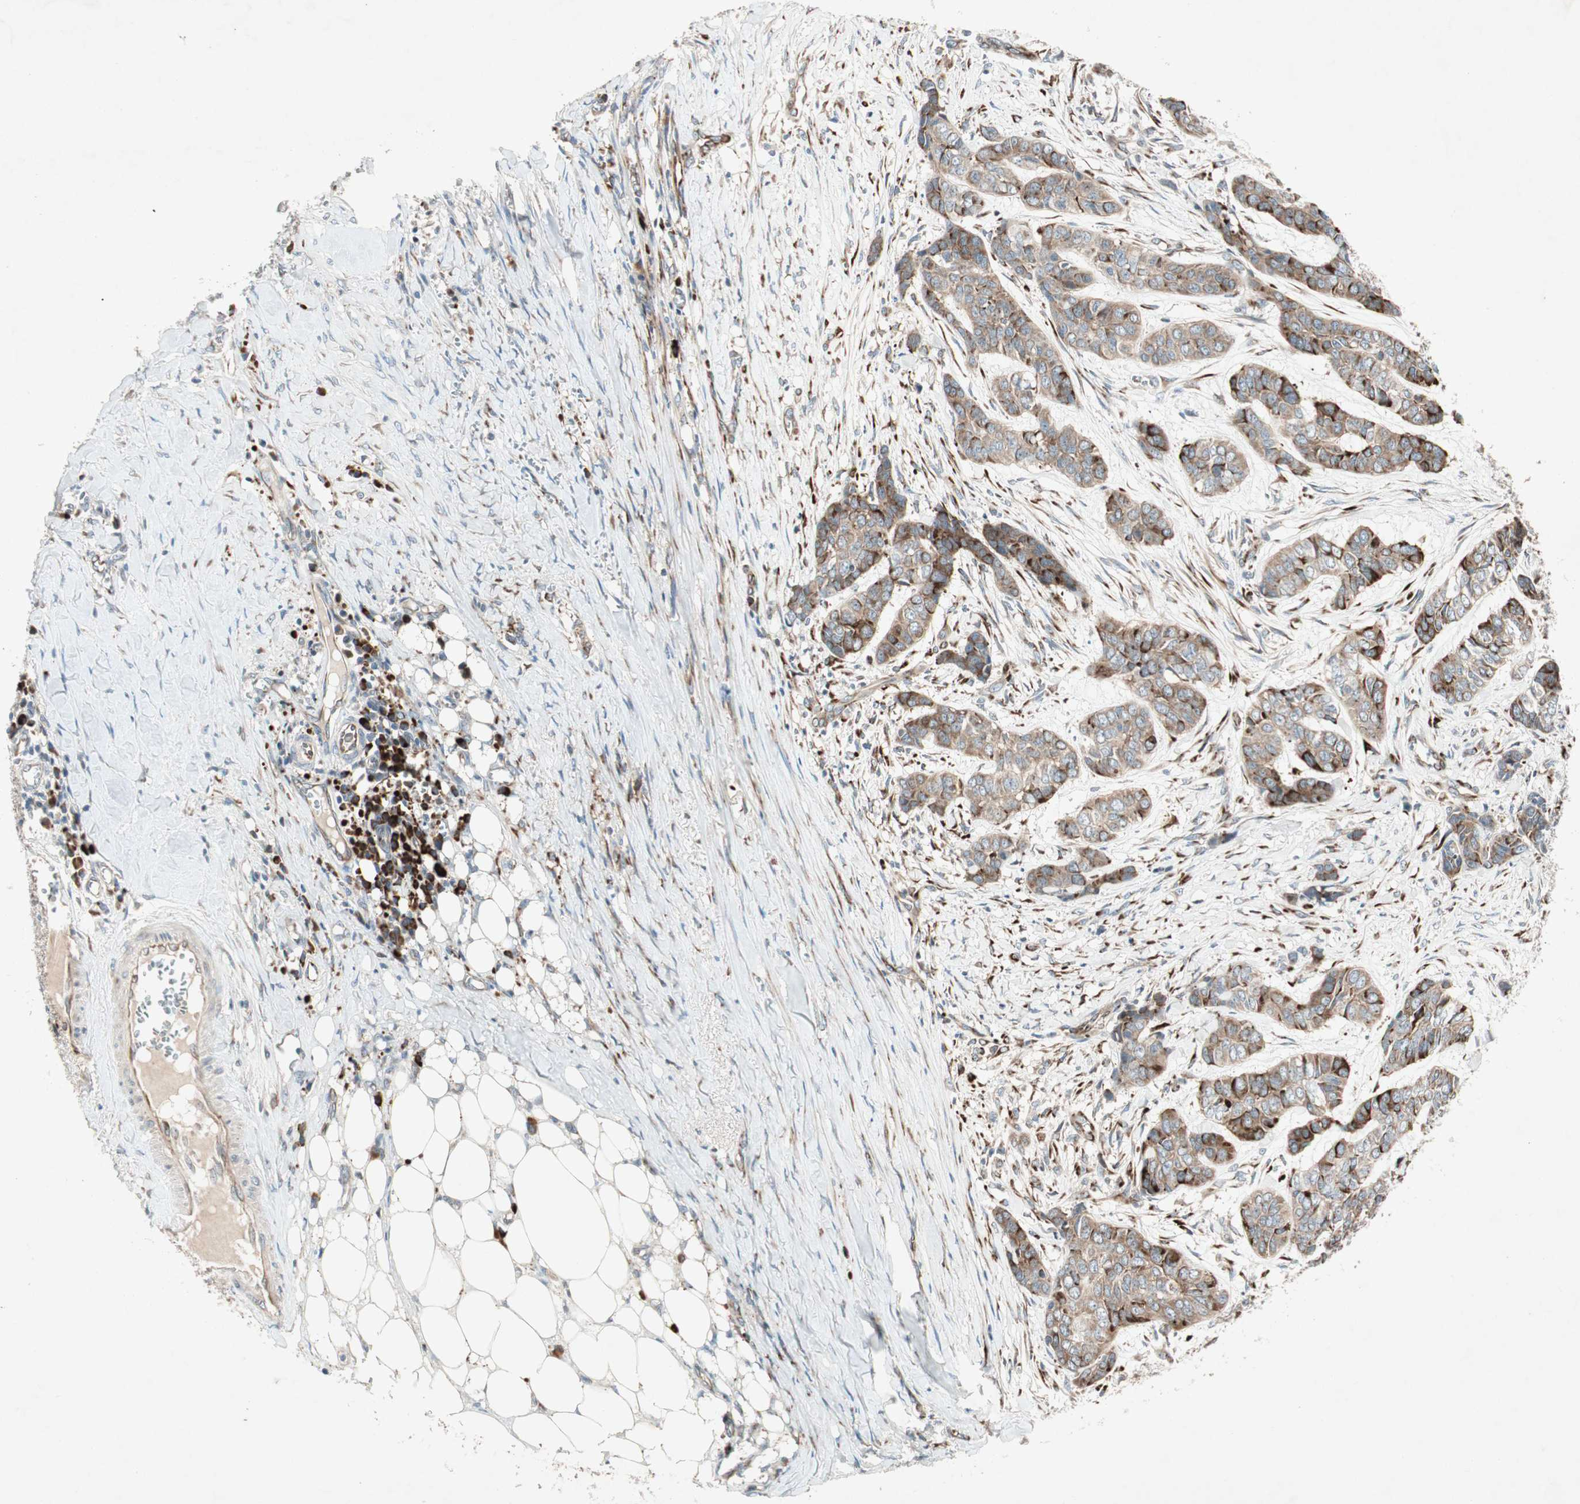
{"staining": {"intensity": "strong", "quantity": "25%-75%", "location": "cytoplasmic/membranous"}, "tissue": "skin cancer", "cell_type": "Tumor cells", "image_type": "cancer", "snomed": [{"axis": "morphology", "description": "Basal cell carcinoma"}, {"axis": "topography", "description": "Skin"}], "caption": "There is high levels of strong cytoplasmic/membranous positivity in tumor cells of skin basal cell carcinoma, as demonstrated by immunohistochemical staining (brown color).", "gene": "APOO", "patient": {"sex": "female", "age": 64}}